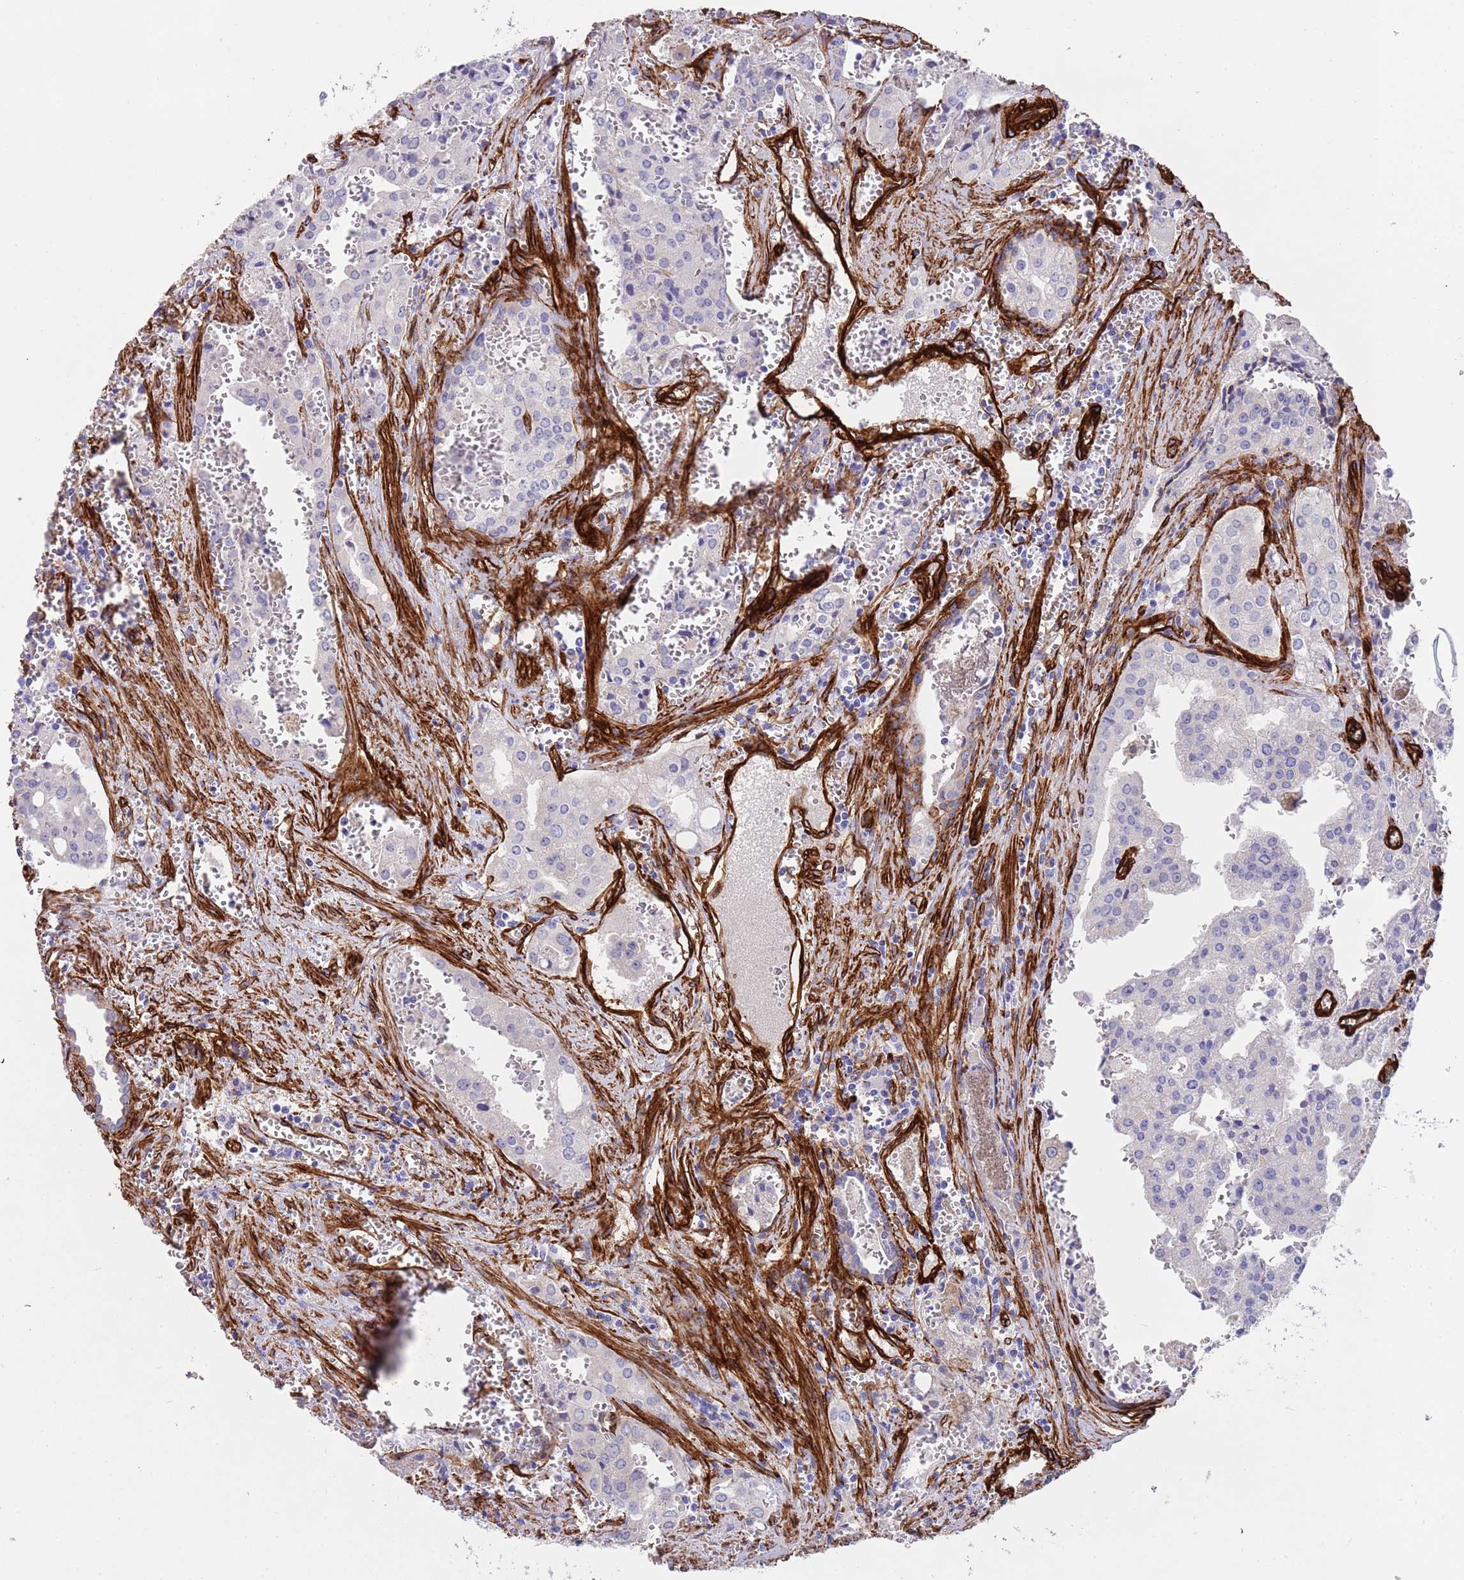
{"staining": {"intensity": "negative", "quantity": "none", "location": "none"}, "tissue": "prostate cancer", "cell_type": "Tumor cells", "image_type": "cancer", "snomed": [{"axis": "morphology", "description": "Adenocarcinoma, High grade"}, {"axis": "topography", "description": "Prostate"}], "caption": "IHC histopathology image of prostate cancer stained for a protein (brown), which shows no positivity in tumor cells. Brightfield microscopy of immunohistochemistry (IHC) stained with DAB (brown) and hematoxylin (blue), captured at high magnification.", "gene": "CAV2", "patient": {"sex": "male", "age": 68}}